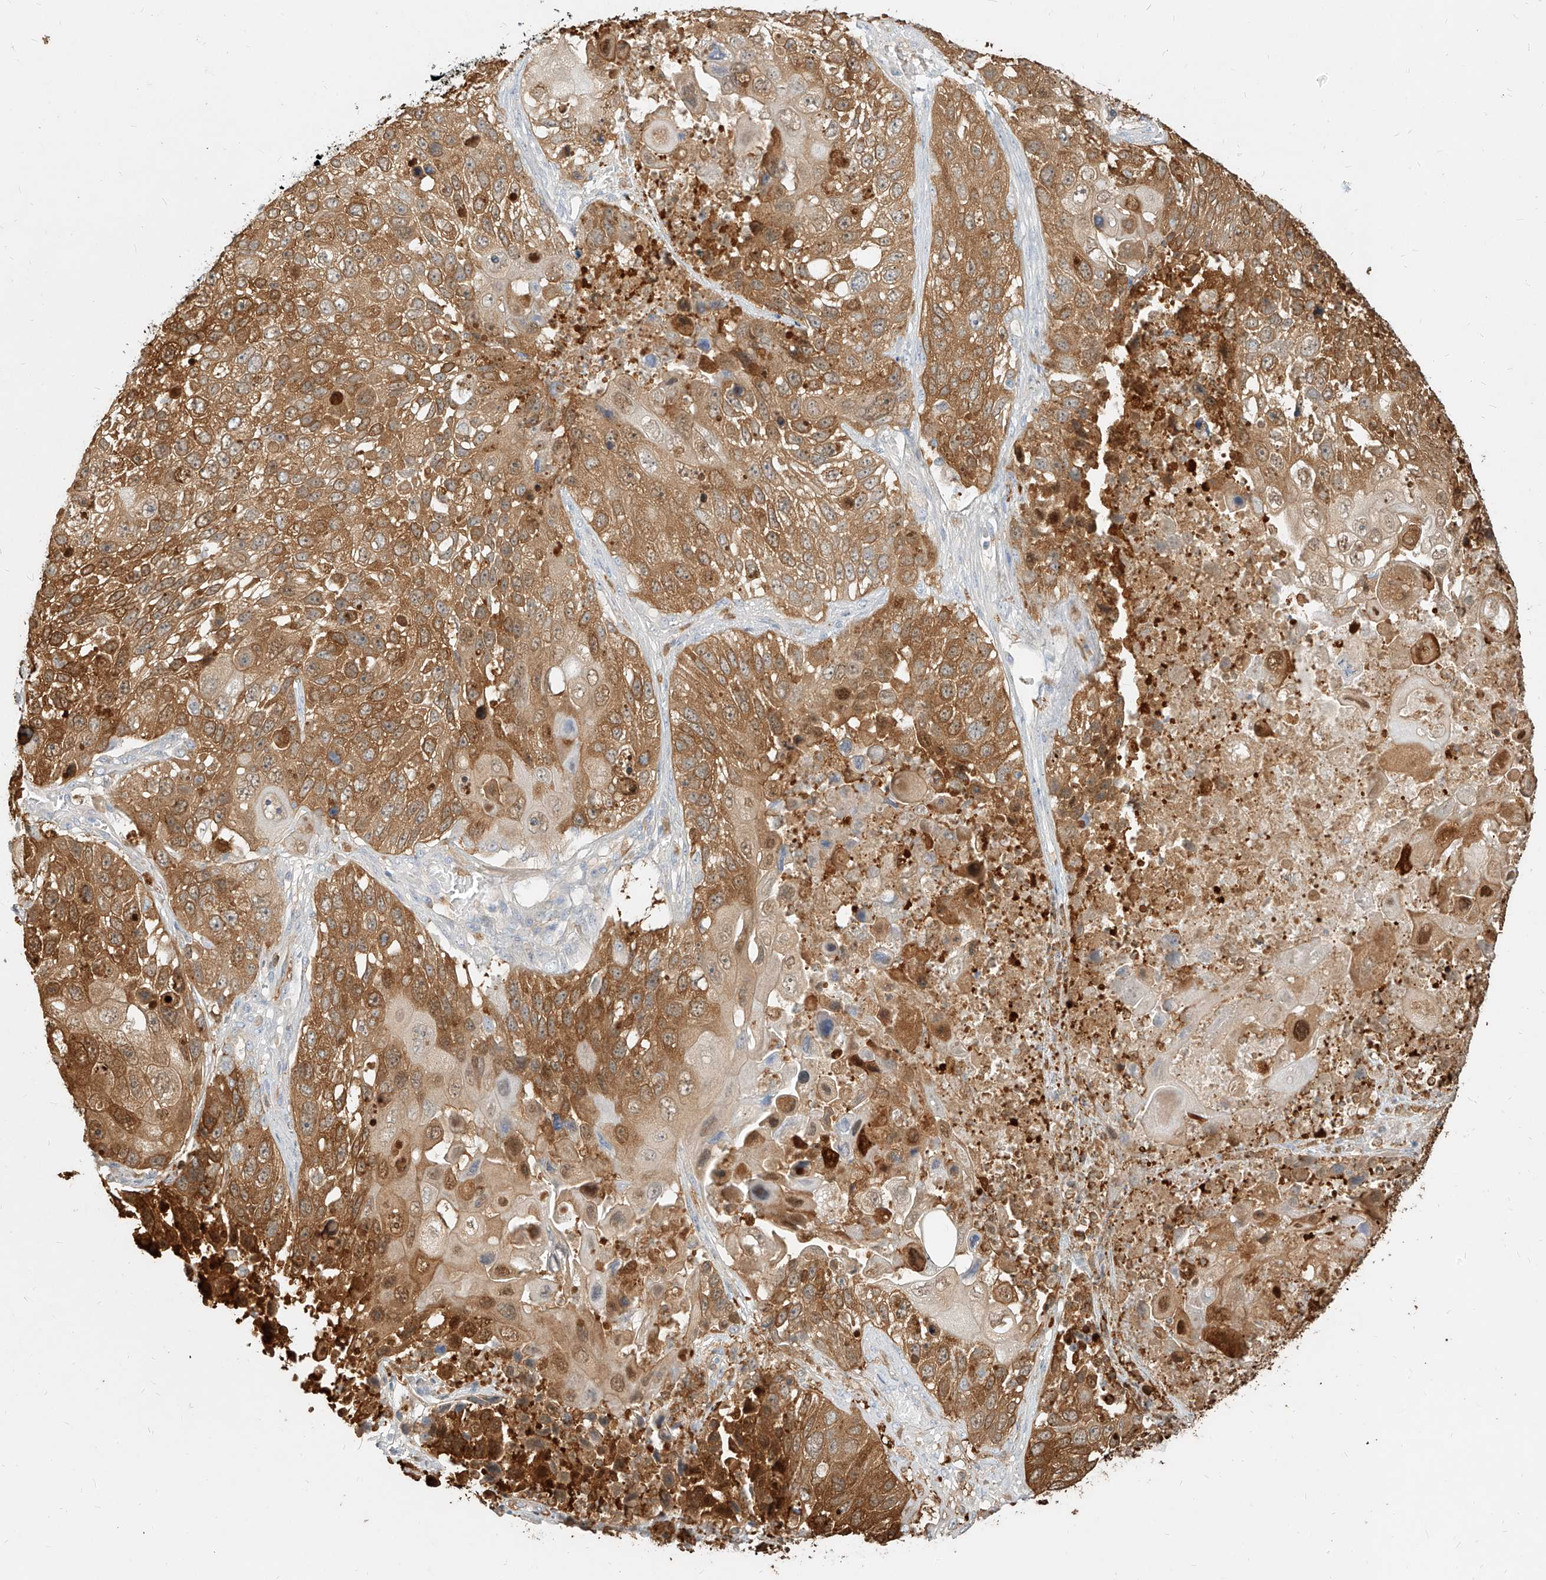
{"staining": {"intensity": "strong", "quantity": ">75%", "location": "cytoplasmic/membranous"}, "tissue": "lung cancer", "cell_type": "Tumor cells", "image_type": "cancer", "snomed": [{"axis": "morphology", "description": "Squamous cell carcinoma, NOS"}, {"axis": "topography", "description": "Lung"}], "caption": "Protein expression analysis of lung cancer displays strong cytoplasmic/membranous expression in approximately >75% of tumor cells.", "gene": "PGD", "patient": {"sex": "male", "age": 61}}